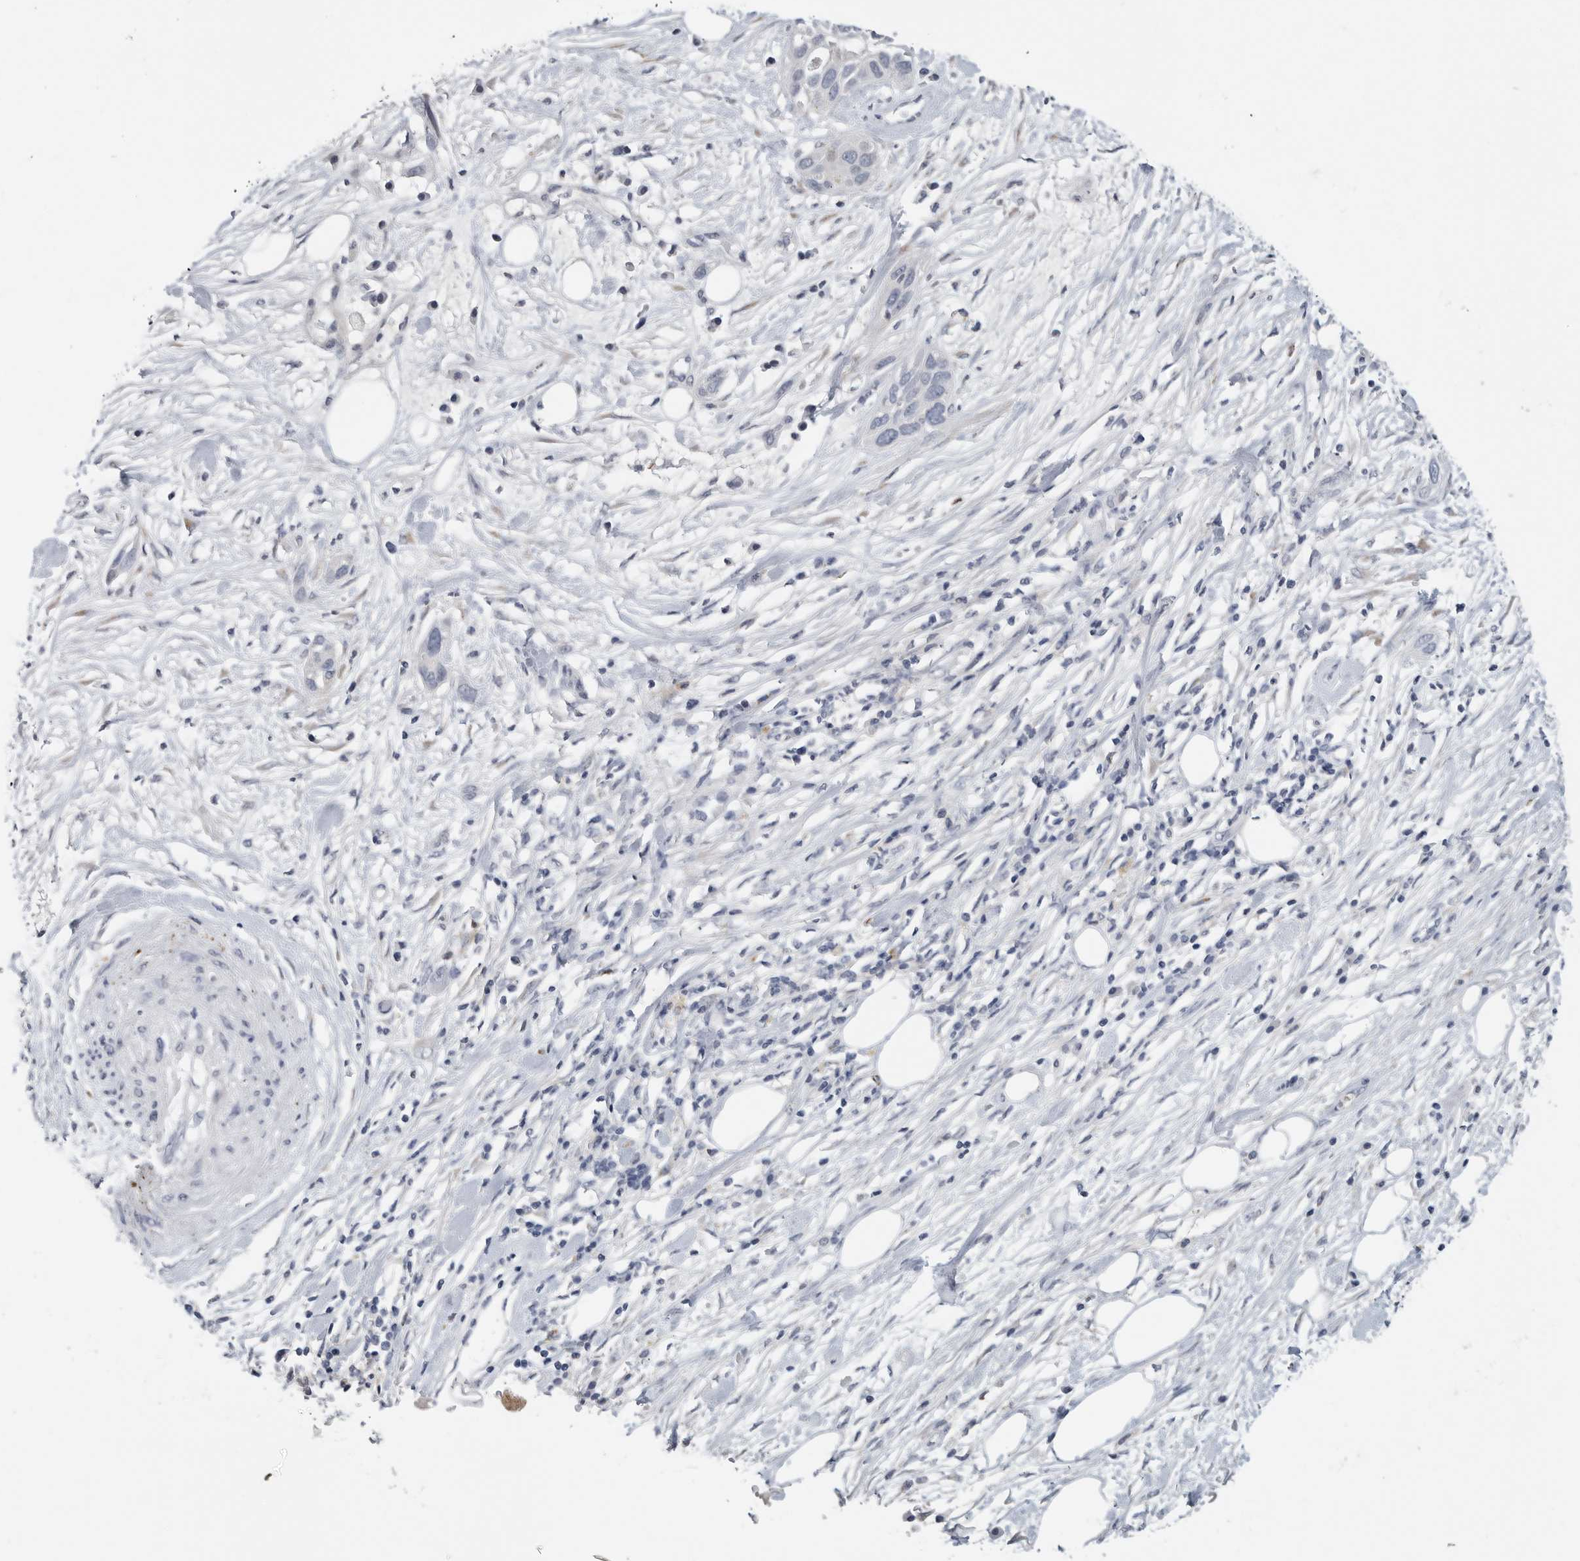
{"staining": {"intensity": "negative", "quantity": "none", "location": "none"}, "tissue": "pancreatic cancer", "cell_type": "Tumor cells", "image_type": "cancer", "snomed": [{"axis": "morphology", "description": "Adenocarcinoma, NOS"}, {"axis": "topography", "description": "Pancreas"}], "caption": "A high-resolution image shows immunohistochemistry (IHC) staining of pancreatic cancer, which demonstrates no significant staining in tumor cells.", "gene": "TIMP1", "patient": {"sex": "female", "age": 60}}